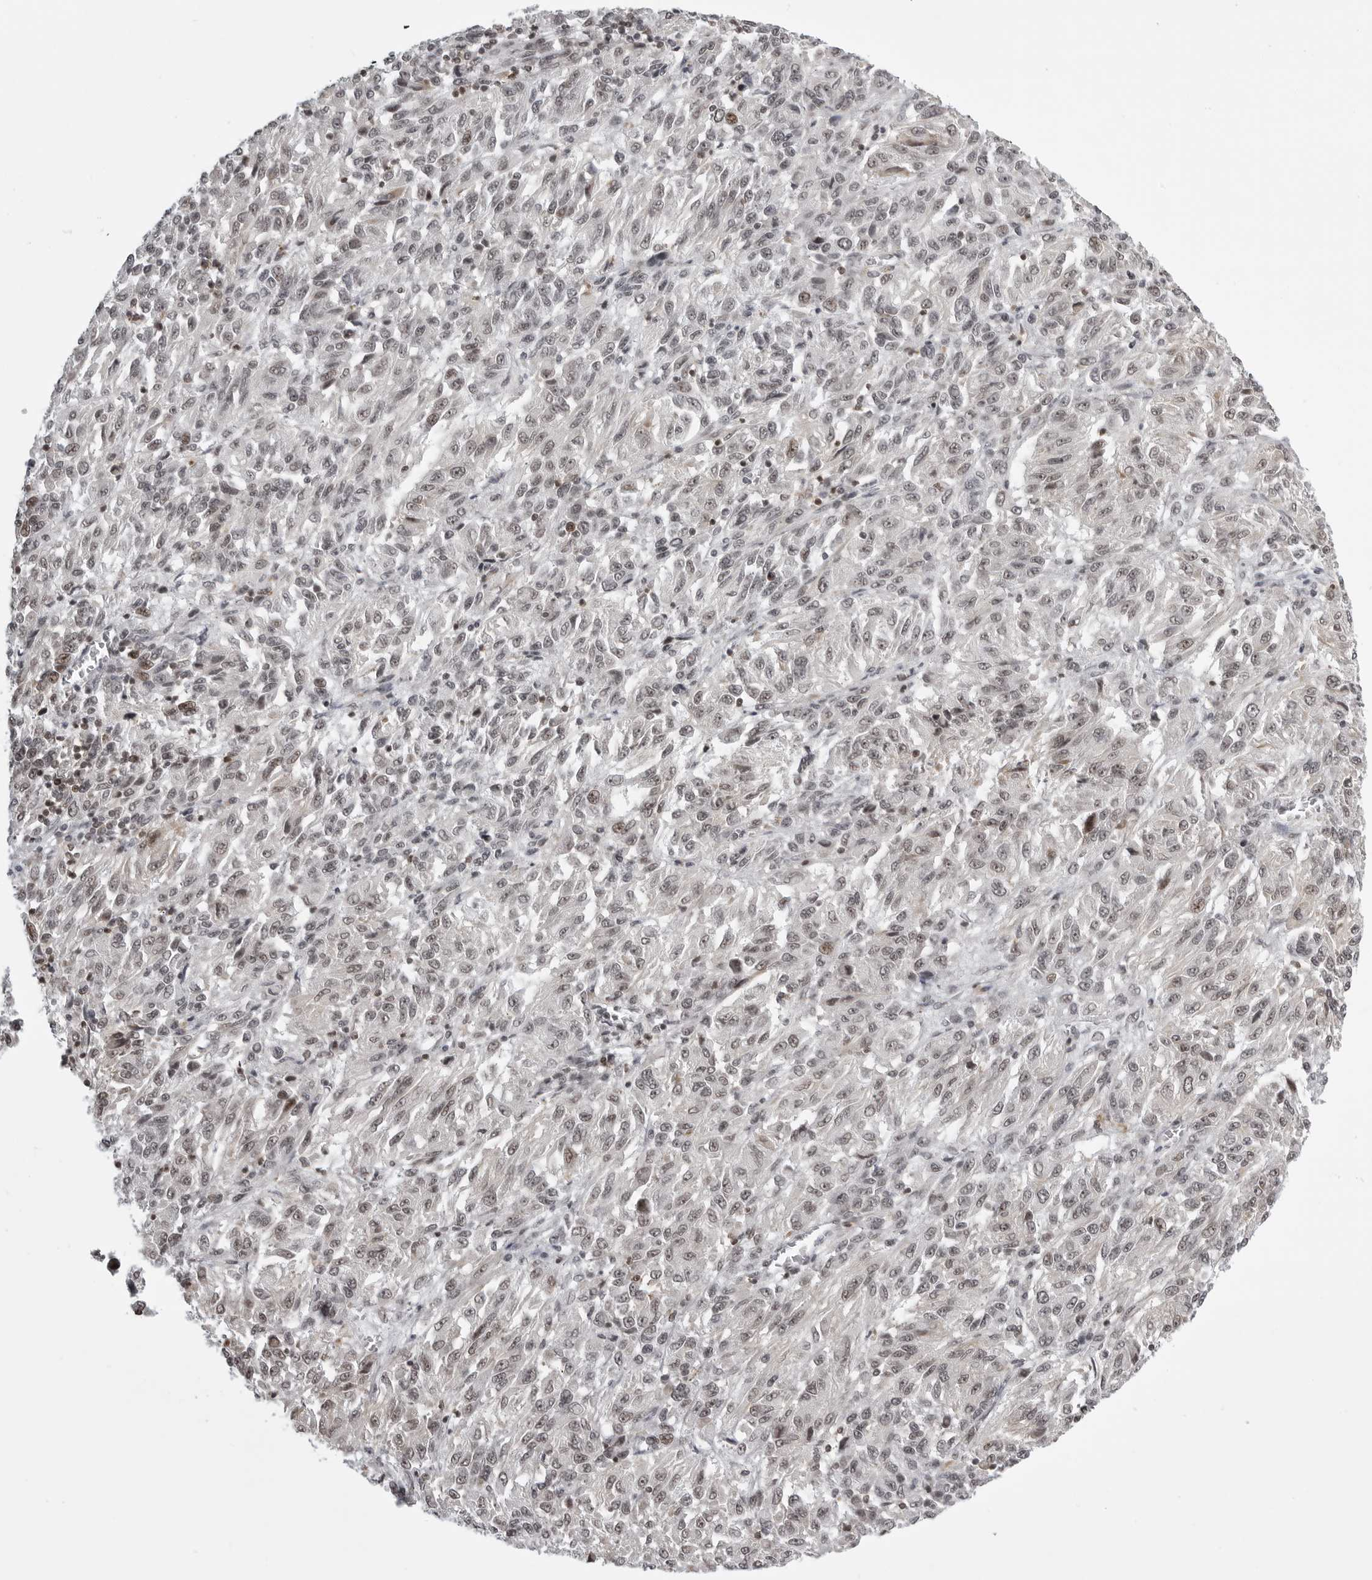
{"staining": {"intensity": "weak", "quantity": "<25%", "location": "nuclear"}, "tissue": "melanoma", "cell_type": "Tumor cells", "image_type": "cancer", "snomed": [{"axis": "morphology", "description": "Malignant melanoma, Metastatic site"}, {"axis": "topography", "description": "Lung"}], "caption": "DAB immunohistochemical staining of malignant melanoma (metastatic site) shows no significant expression in tumor cells.", "gene": "WRAP53", "patient": {"sex": "male", "age": 64}}